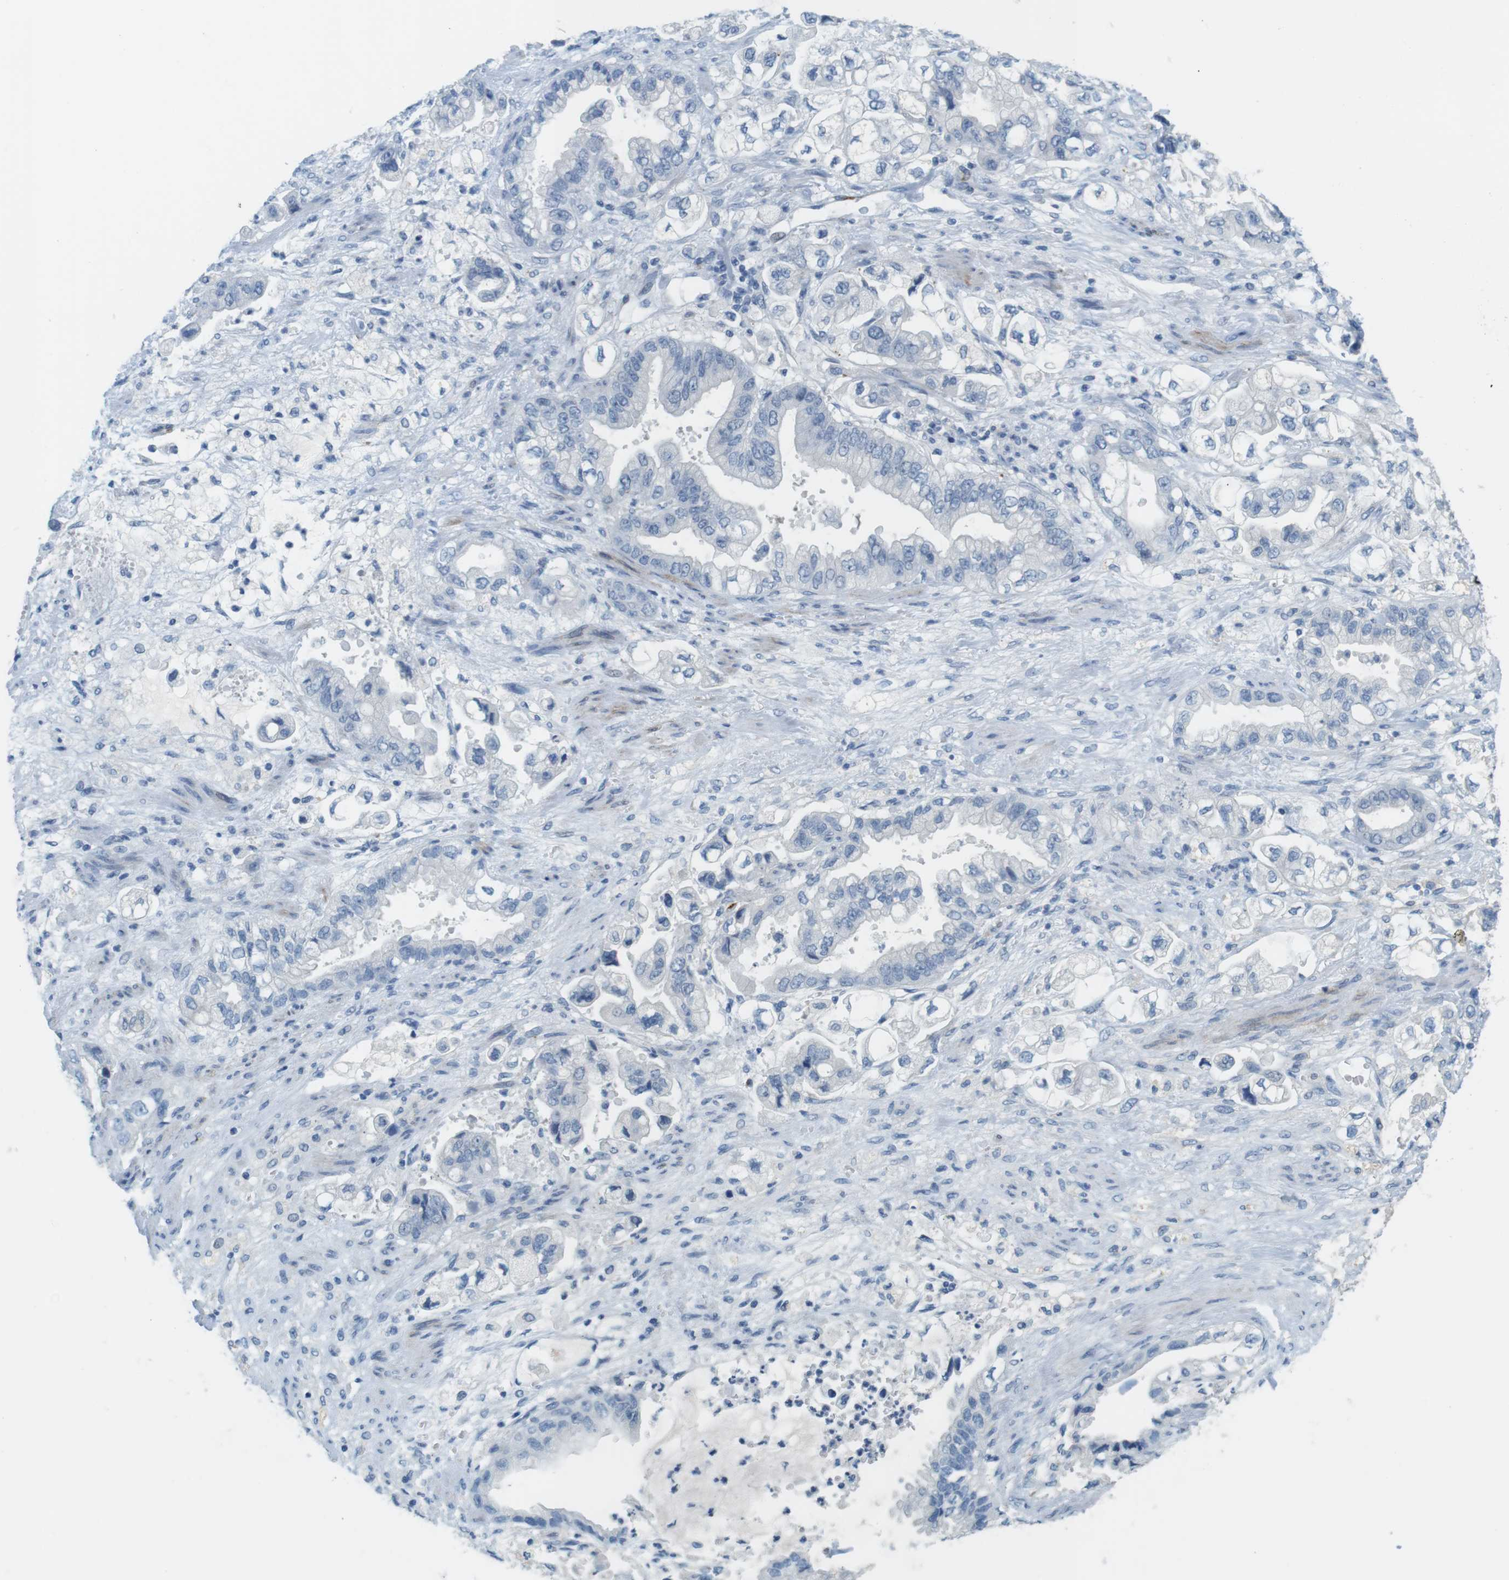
{"staining": {"intensity": "negative", "quantity": "none", "location": "none"}, "tissue": "stomach cancer", "cell_type": "Tumor cells", "image_type": "cancer", "snomed": [{"axis": "morphology", "description": "Normal tissue, NOS"}, {"axis": "morphology", "description": "Adenocarcinoma, NOS"}, {"axis": "topography", "description": "Stomach"}], "caption": "Tumor cells are negative for brown protein staining in stomach cancer (adenocarcinoma). (Brightfield microscopy of DAB (3,3'-diaminobenzidine) immunohistochemistry (IHC) at high magnification).", "gene": "MYH9", "patient": {"sex": "male", "age": 62}}